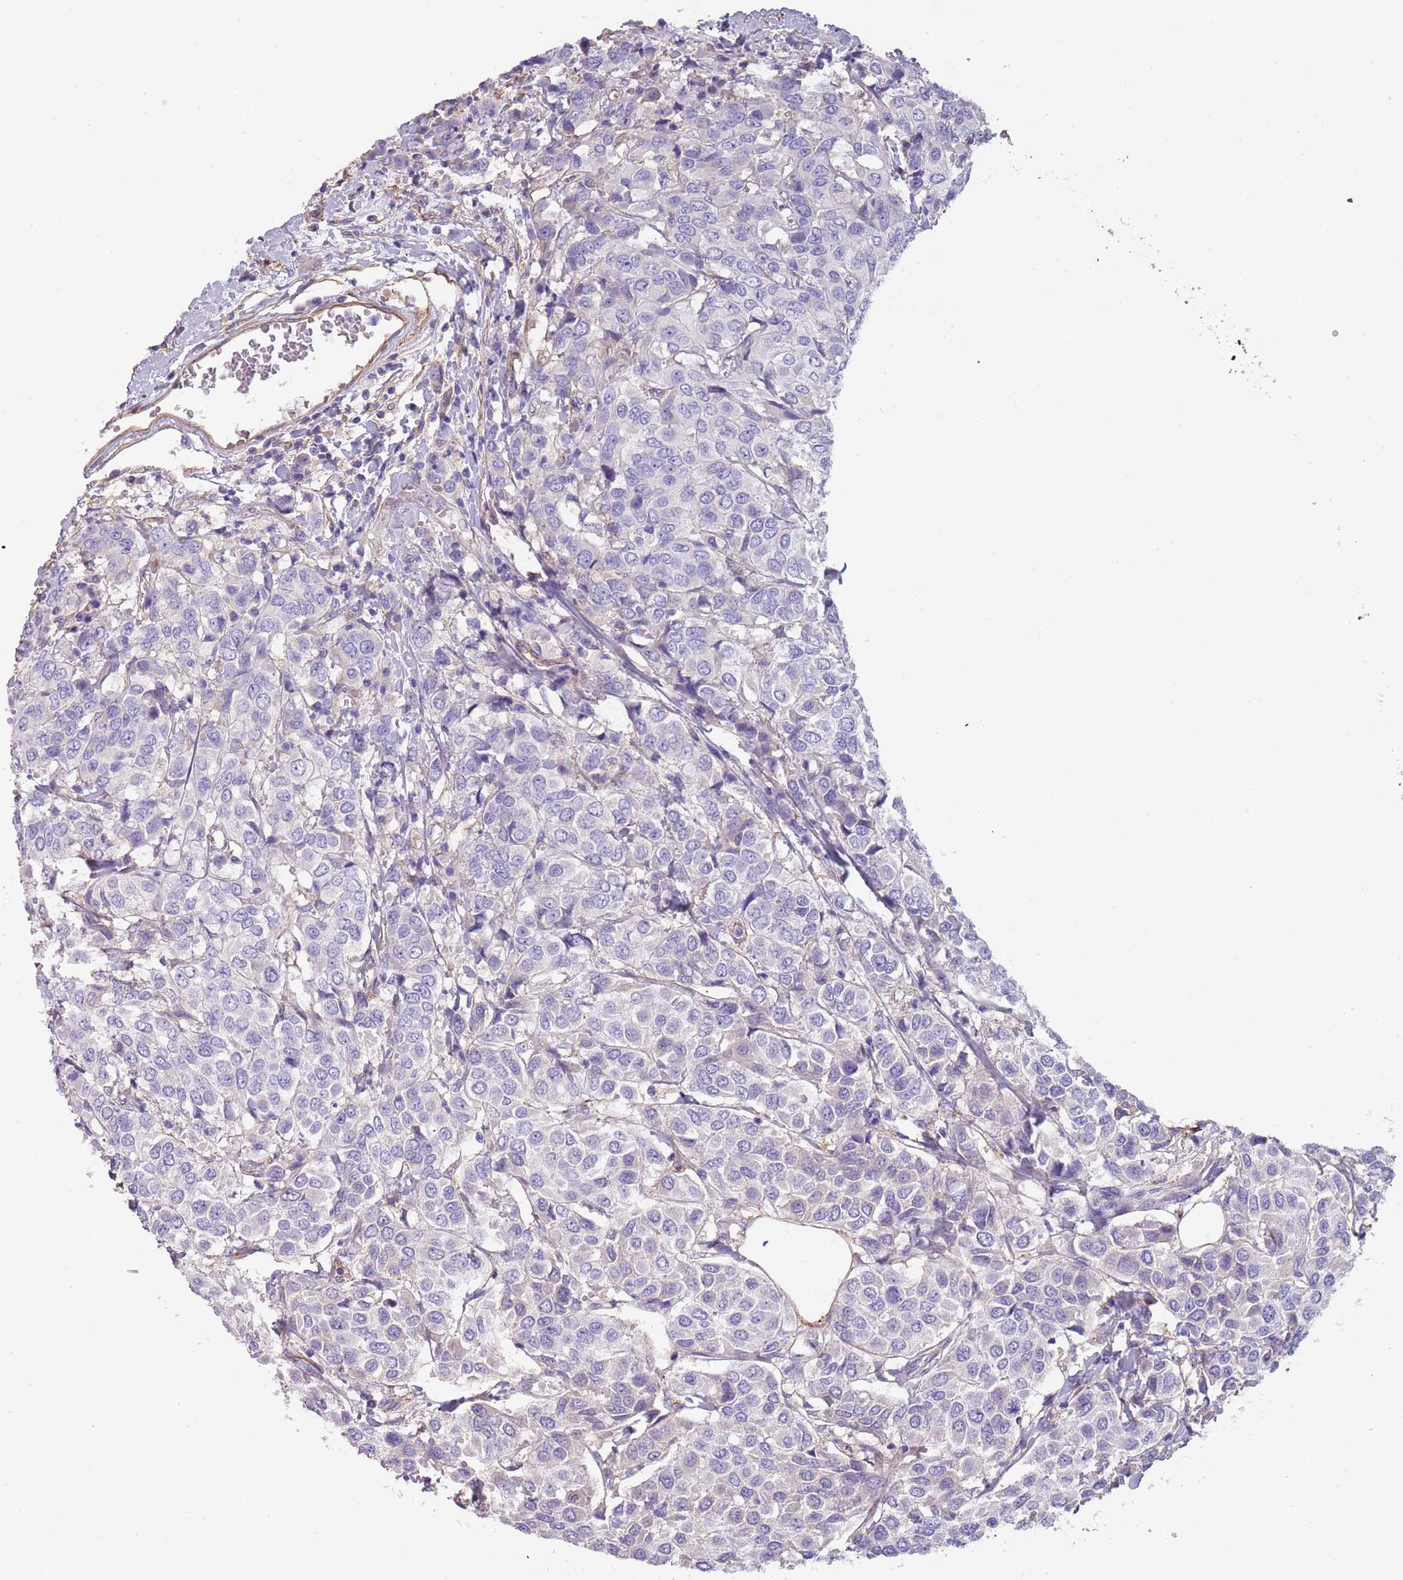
{"staining": {"intensity": "negative", "quantity": "none", "location": "none"}, "tissue": "breast cancer", "cell_type": "Tumor cells", "image_type": "cancer", "snomed": [{"axis": "morphology", "description": "Duct carcinoma"}, {"axis": "topography", "description": "Breast"}], "caption": "This photomicrograph is of breast cancer (invasive ductal carcinoma) stained with immunohistochemistry to label a protein in brown with the nuclei are counter-stained blue. There is no expression in tumor cells.", "gene": "NBPF3", "patient": {"sex": "female", "age": 55}}